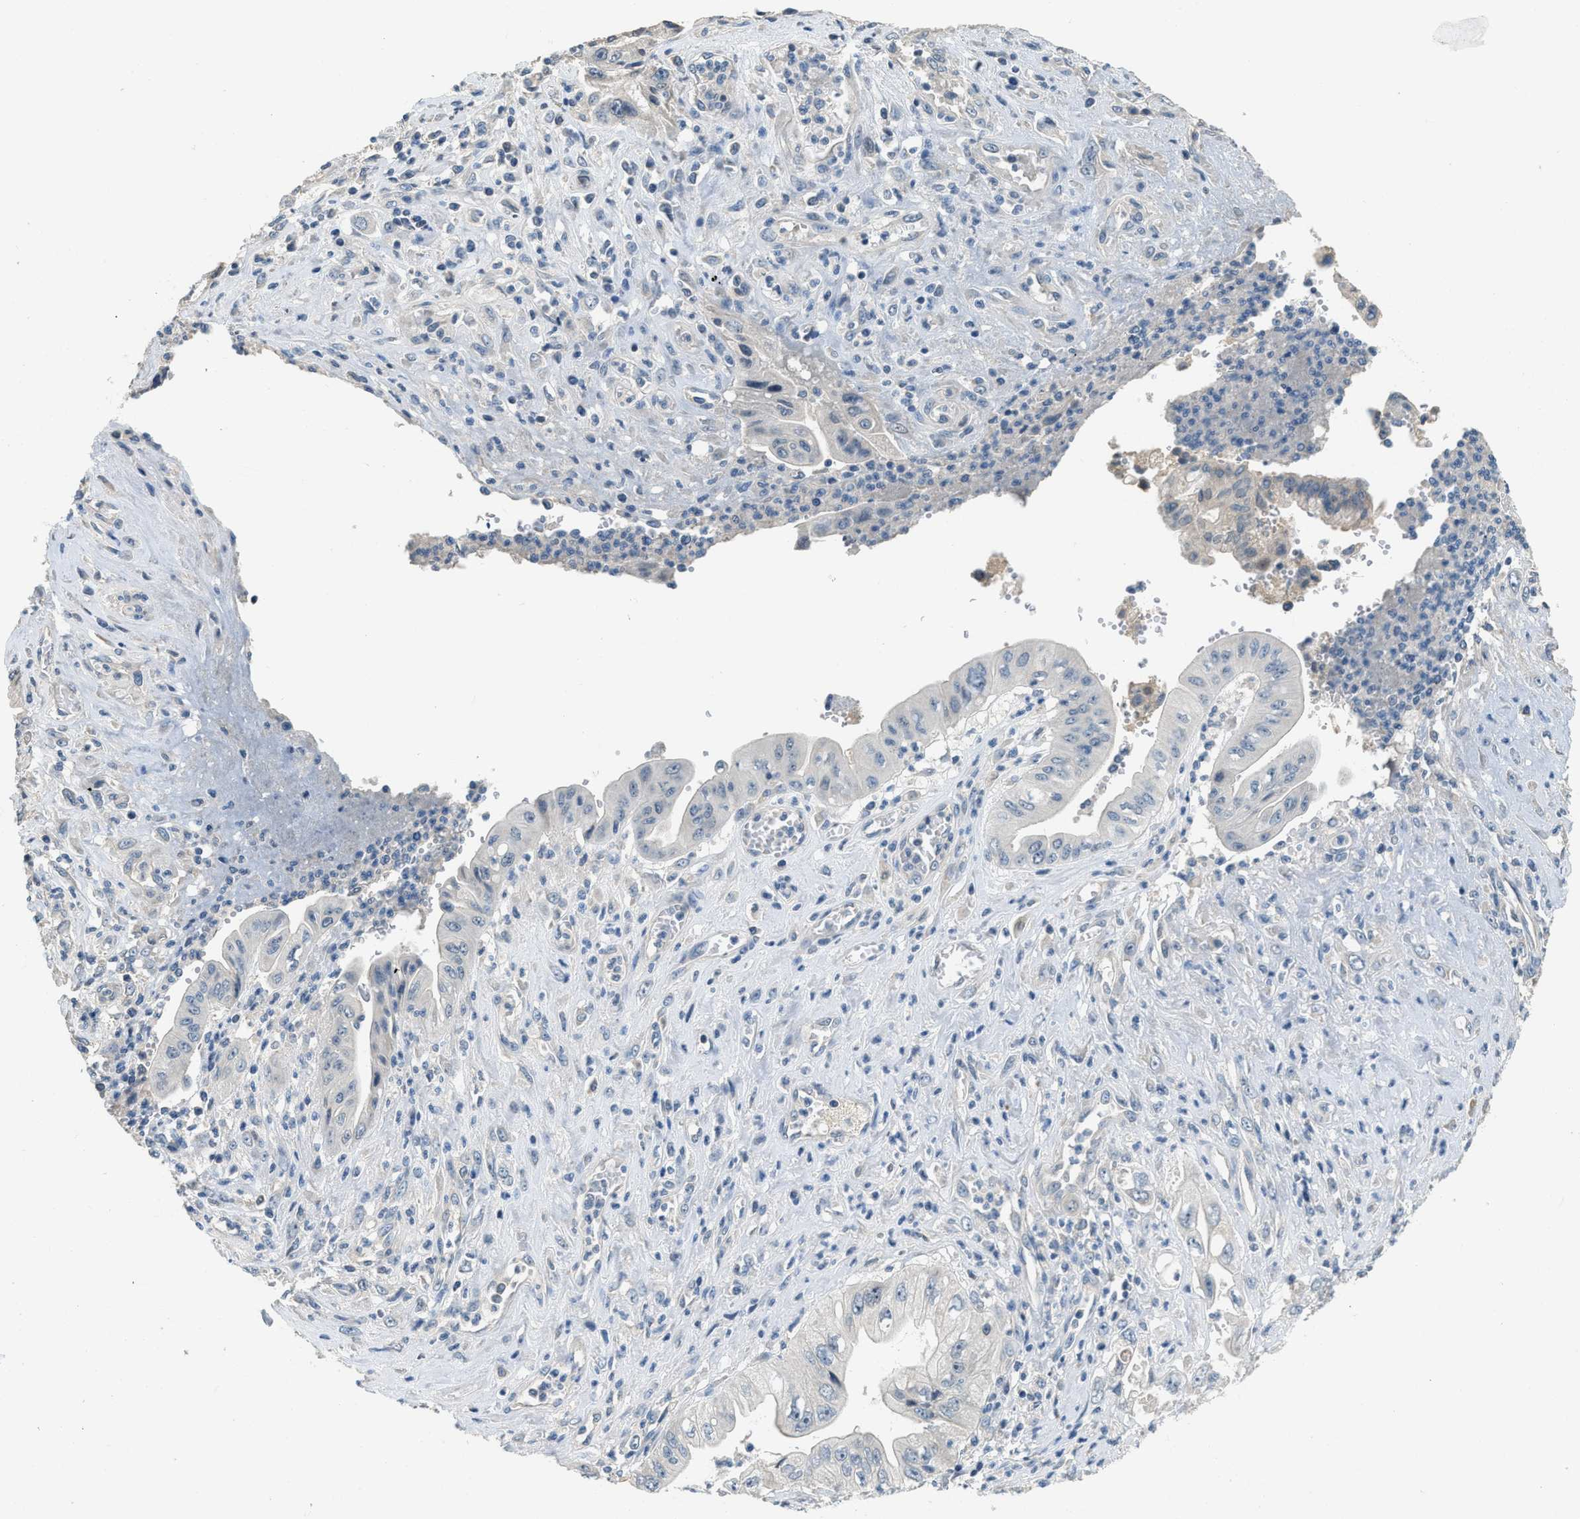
{"staining": {"intensity": "negative", "quantity": "none", "location": "none"}, "tissue": "pancreatic cancer", "cell_type": "Tumor cells", "image_type": "cancer", "snomed": [{"axis": "morphology", "description": "Adenocarcinoma, NOS"}, {"axis": "topography", "description": "Pancreas"}], "caption": "There is no significant expression in tumor cells of pancreatic cancer (adenocarcinoma).", "gene": "MIS18A", "patient": {"sex": "female", "age": 73}}